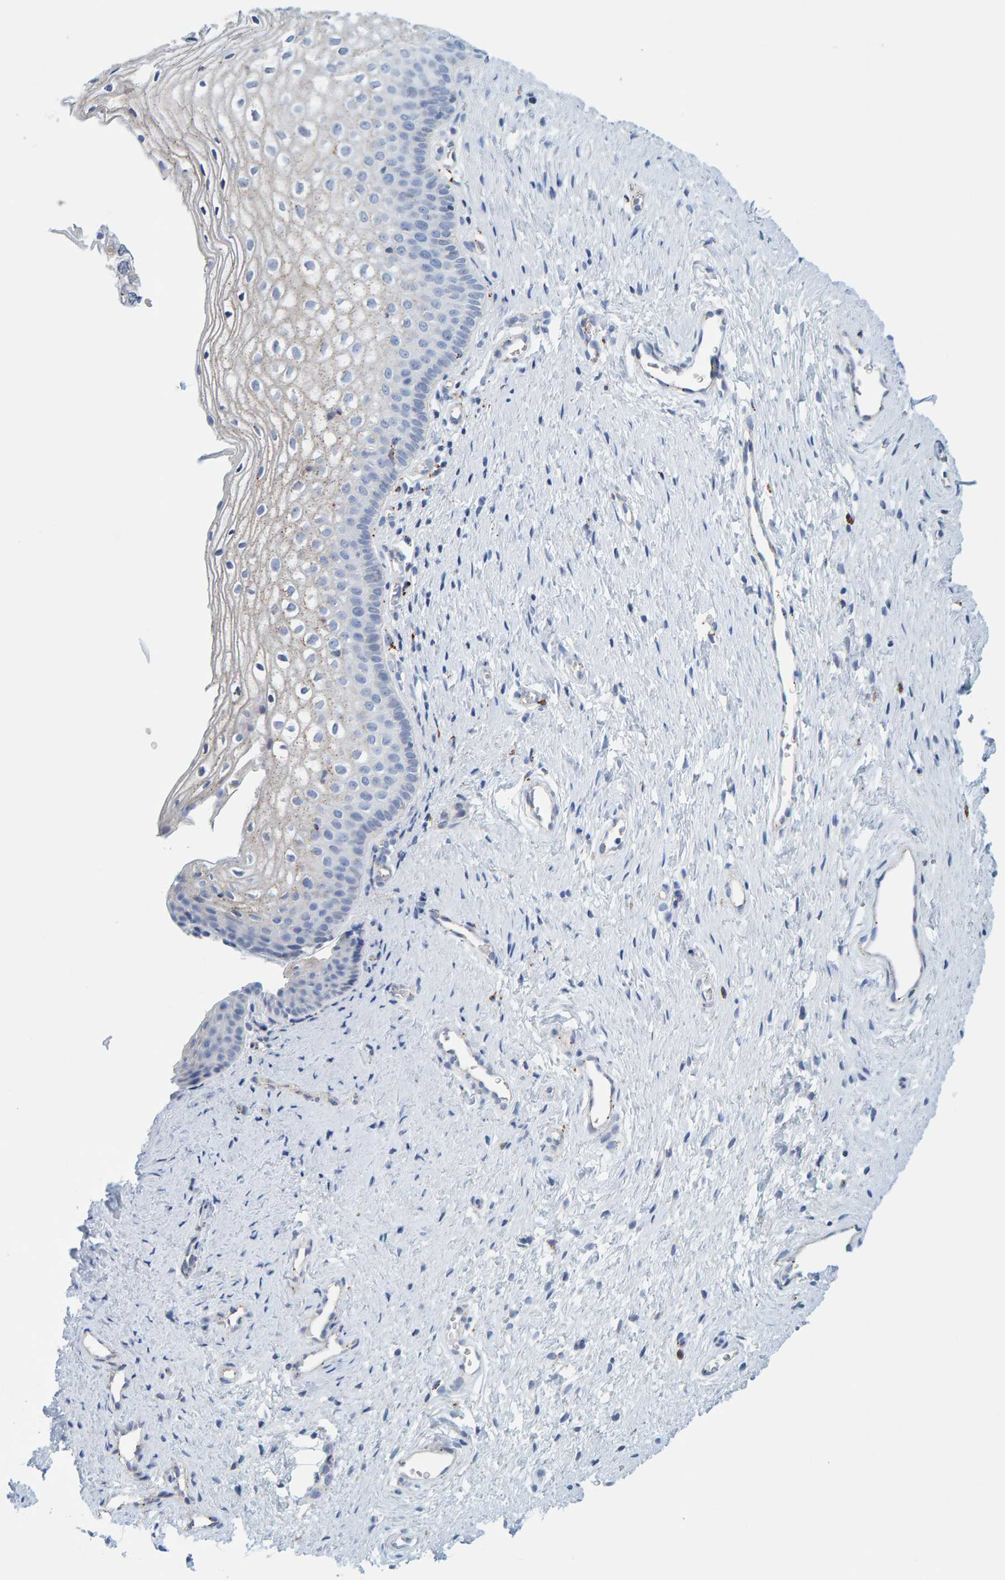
{"staining": {"intensity": "weak", "quantity": "<25%", "location": "cytoplasmic/membranous"}, "tissue": "cervix", "cell_type": "Glandular cells", "image_type": "normal", "snomed": [{"axis": "morphology", "description": "Normal tissue, NOS"}, {"axis": "topography", "description": "Cervix"}], "caption": "An immunohistochemistry micrograph of unremarkable cervix is shown. There is no staining in glandular cells of cervix. (DAB immunohistochemistry with hematoxylin counter stain).", "gene": "BIN3", "patient": {"sex": "female", "age": 27}}